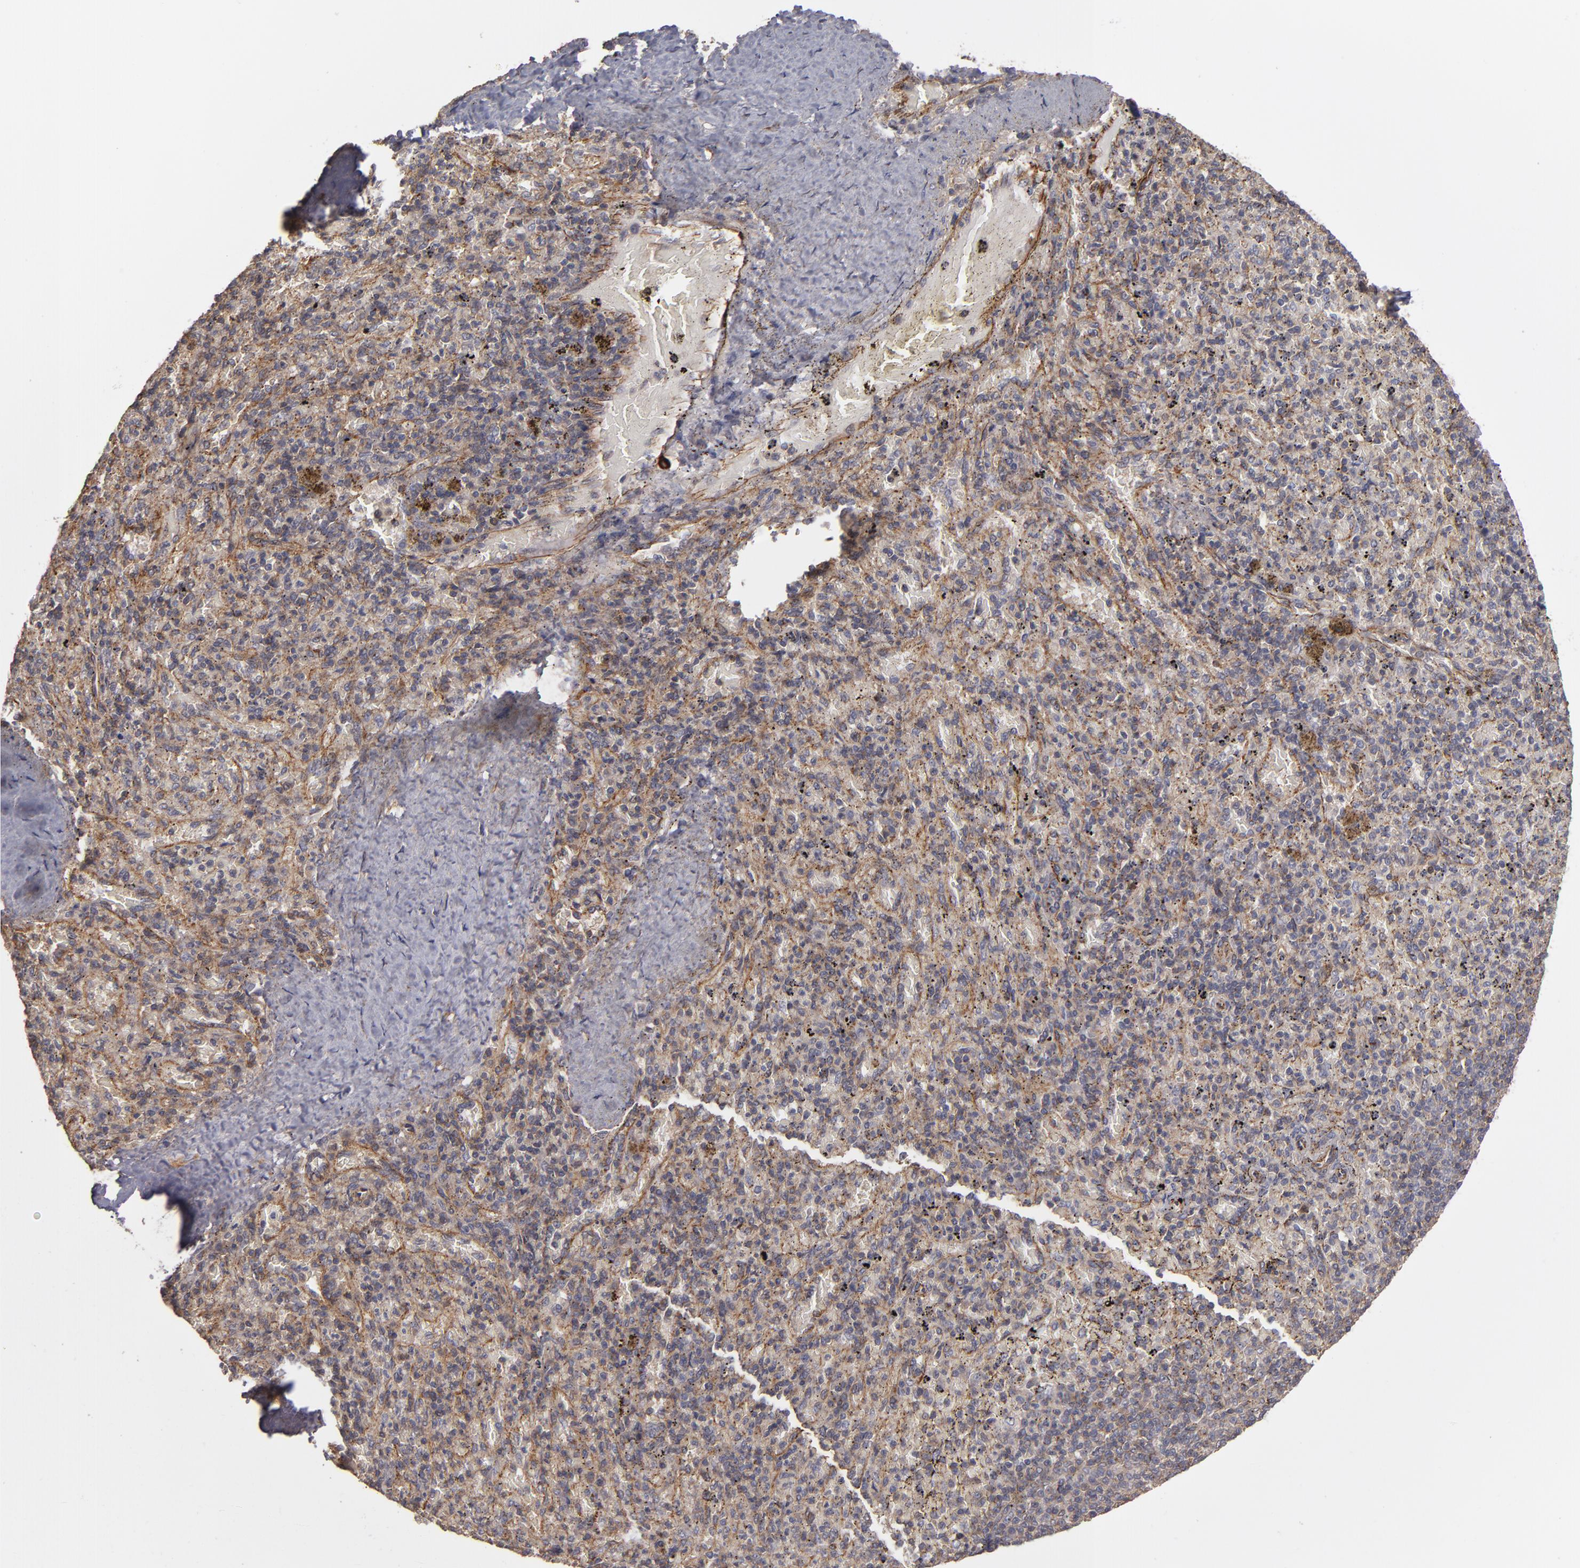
{"staining": {"intensity": "weak", "quantity": "25%-75%", "location": "cytoplasmic/membranous"}, "tissue": "spleen", "cell_type": "Cells in red pulp", "image_type": "normal", "snomed": [{"axis": "morphology", "description": "Normal tissue, NOS"}, {"axis": "topography", "description": "Spleen"}], "caption": "Brown immunohistochemical staining in benign human spleen shows weak cytoplasmic/membranous expression in approximately 25%-75% of cells in red pulp. (DAB = brown stain, brightfield microscopy at high magnification).", "gene": "TJP1", "patient": {"sex": "female", "age": 43}}